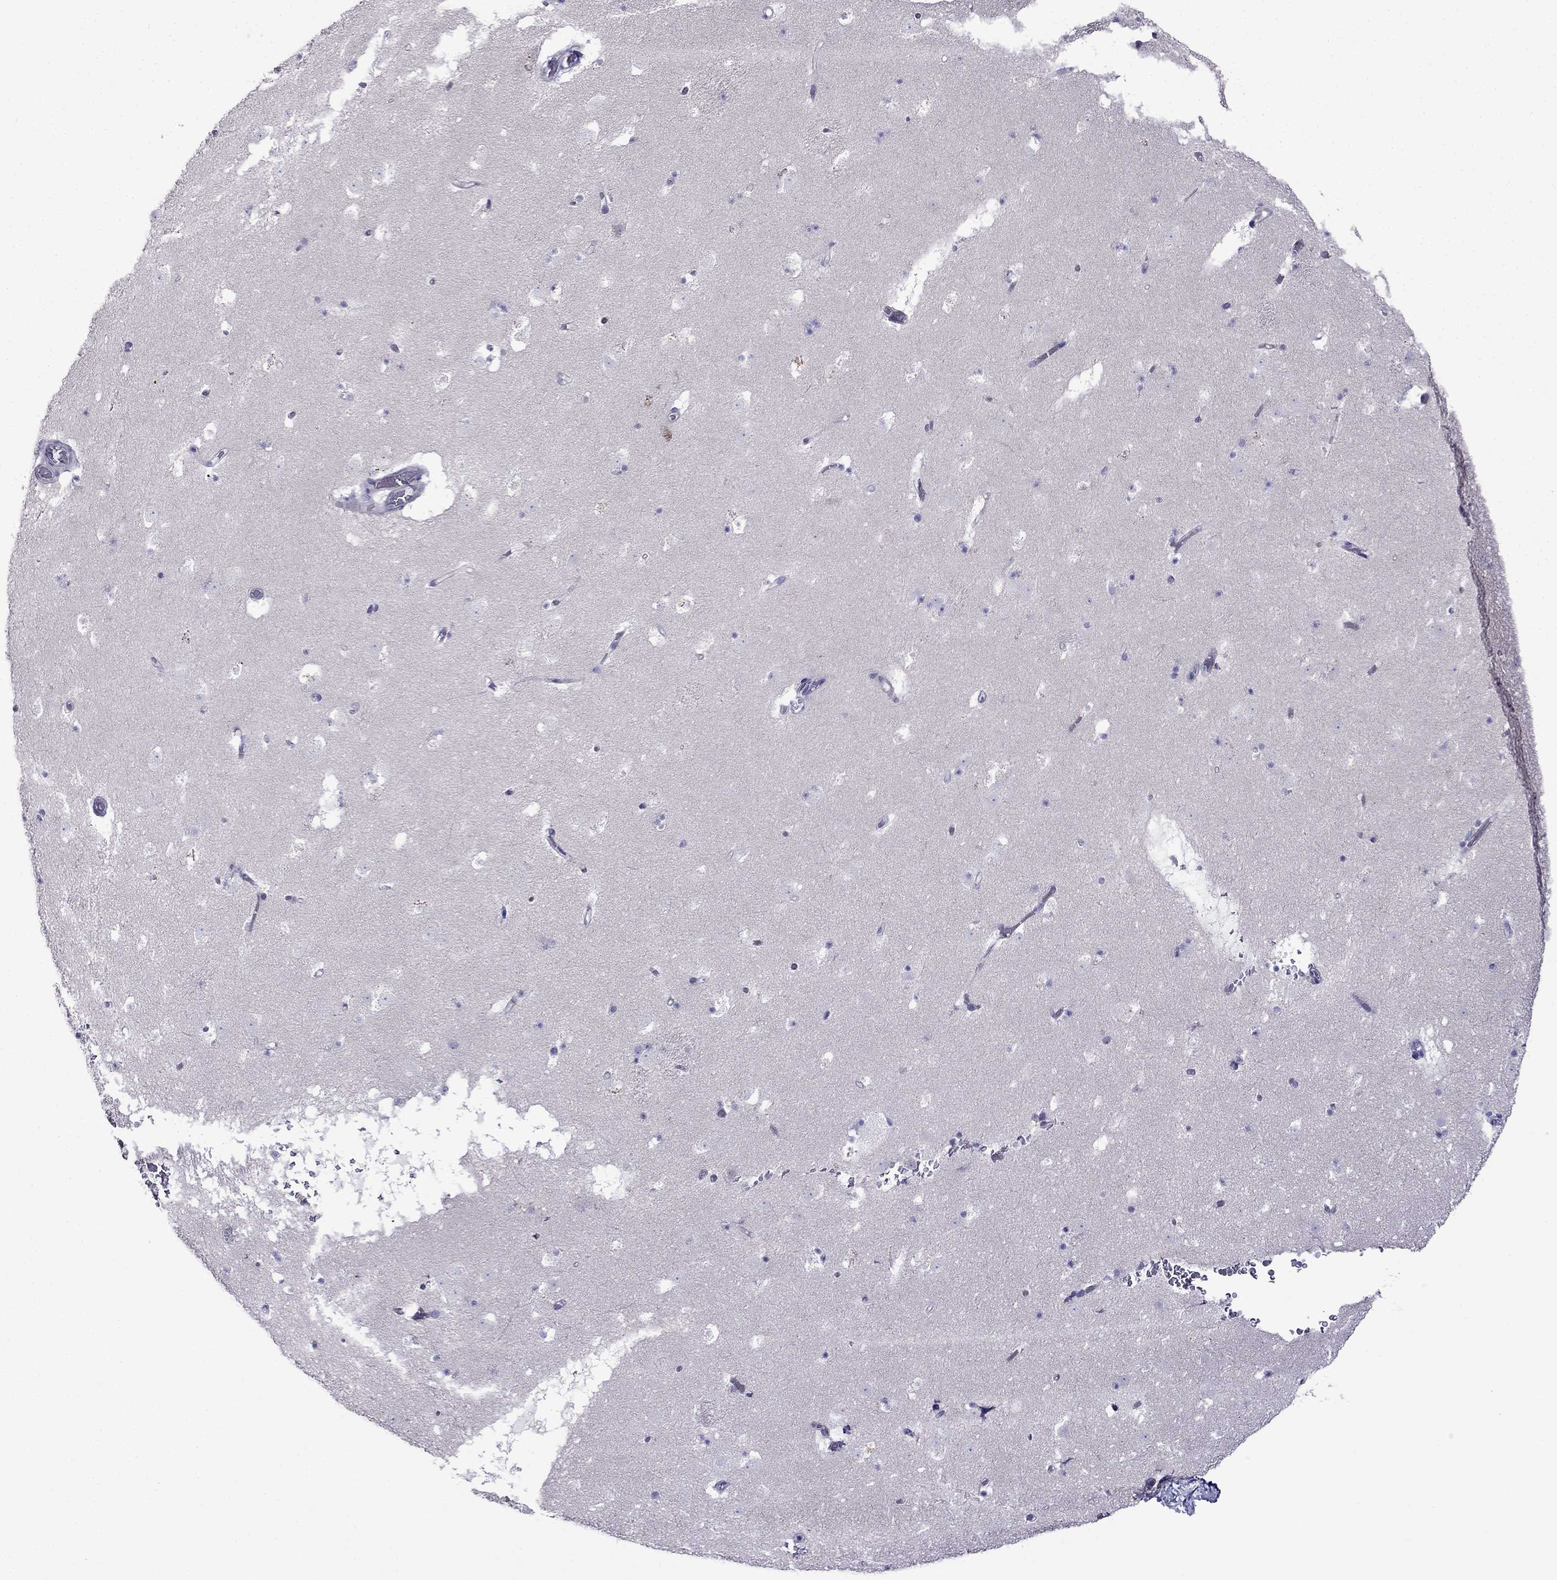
{"staining": {"intensity": "negative", "quantity": "none", "location": "none"}, "tissue": "caudate", "cell_type": "Glial cells", "image_type": "normal", "snomed": [{"axis": "morphology", "description": "Normal tissue, NOS"}, {"axis": "topography", "description": "Lateral ventricle wall"}], "caption": "High power microscopy image of an IHC histopathology image of benign caudate, revealing no significant staining in glial cells.", "gene": "PATE1", "patient": {"sex": "female", "age": 42}}